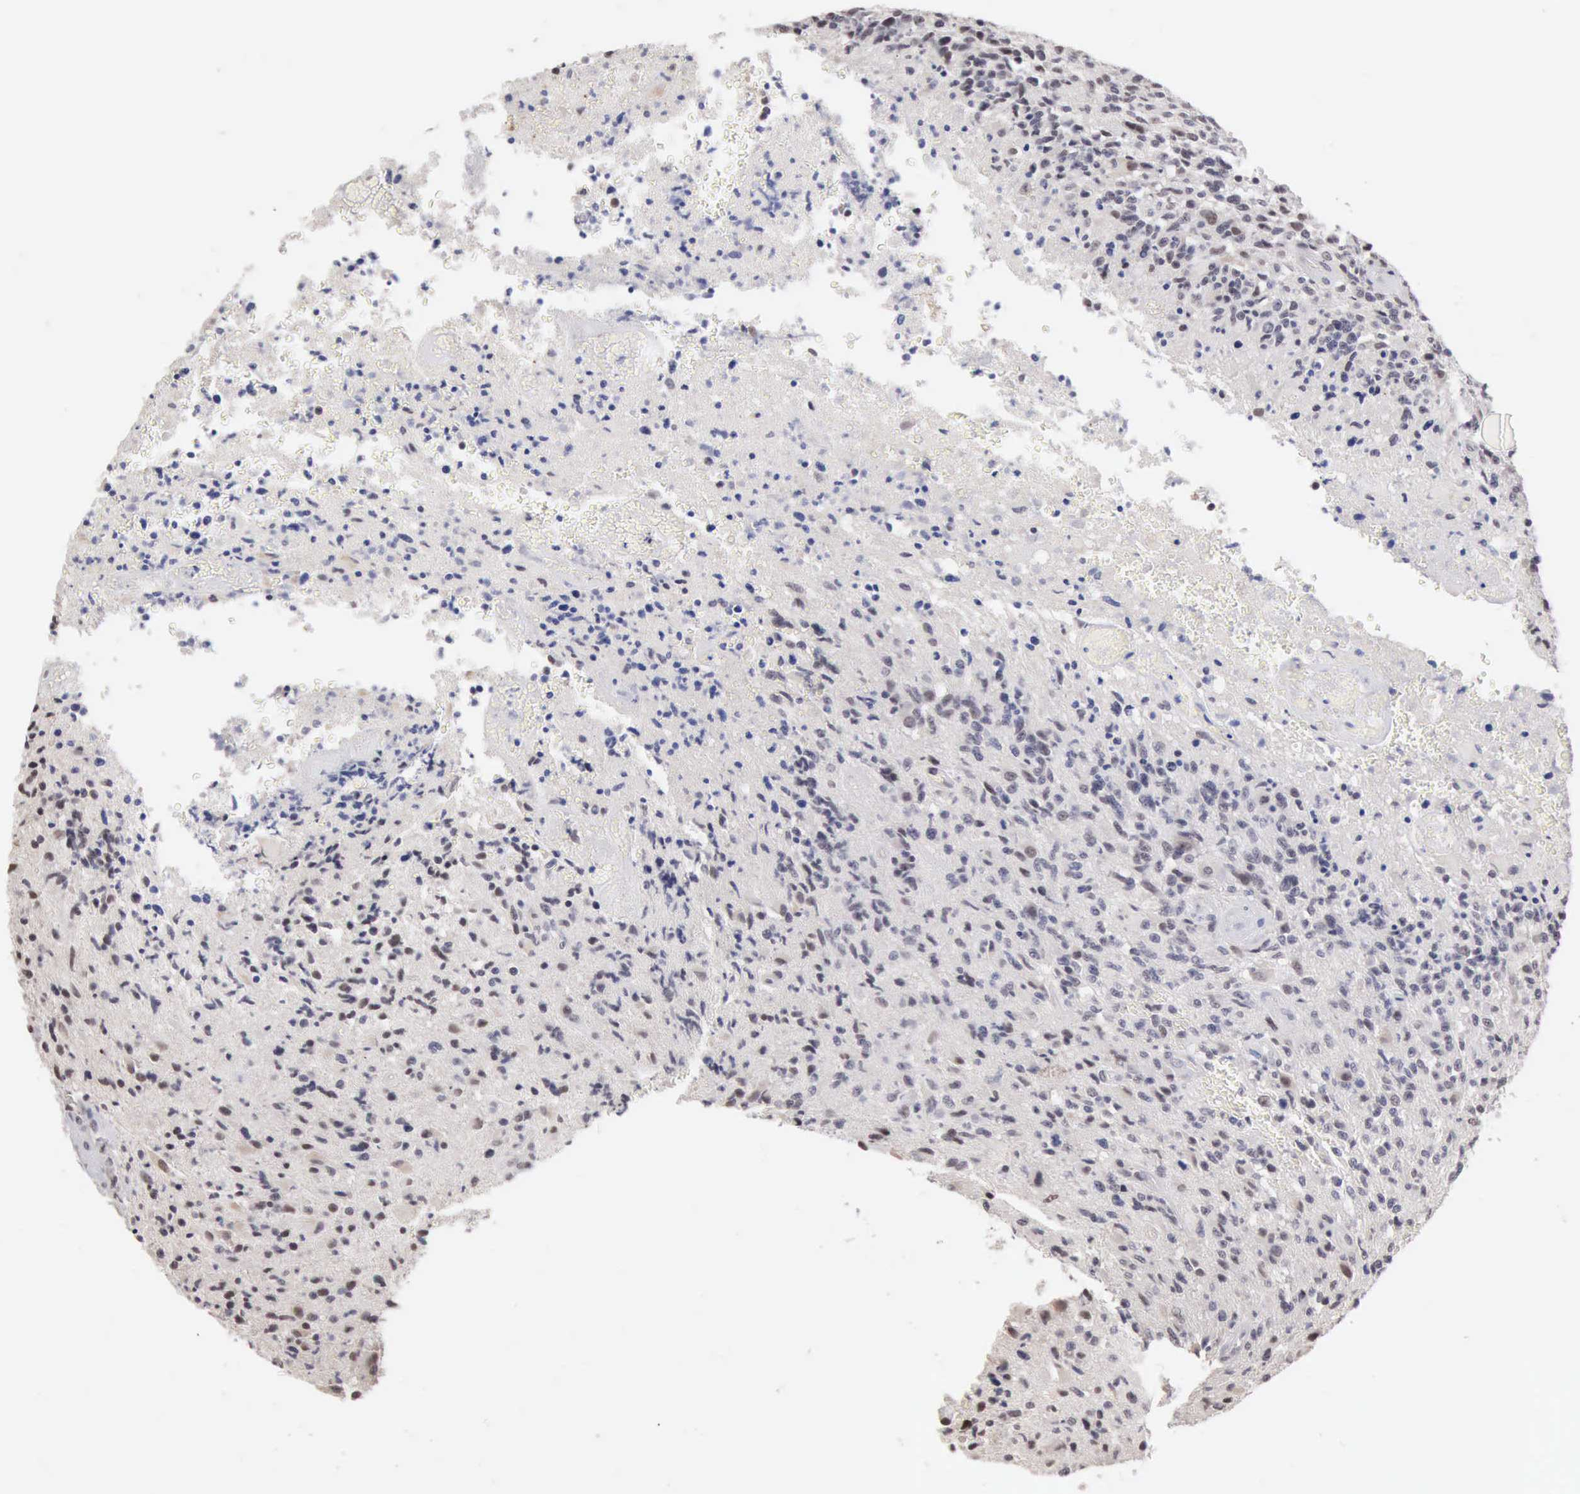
{"staining": {"intensity": "weak", "quantity": "25%-75%", "location": "nuclear"}, "tissue": "glioma", "cell_type": "Tumor cells", "image_type": "cancer", "snomed": [{"axis": "morphology", "description": "Glioma, malignant, High grade"}, {"axis": "topography", "description": "Brain"}], "caption": "Immunohistochemical staining of glioma displays low levels of weak nuclear positivity in about 25%-75% of tumor cells. The staining was performed using DAB (3,3'-diaminobenzidine), with brown indicating positive protein expression. Nuclei are stained blue with hematoxylin.", "gene": "TAF1", "patient": {"sex": "male", "age": 36}}